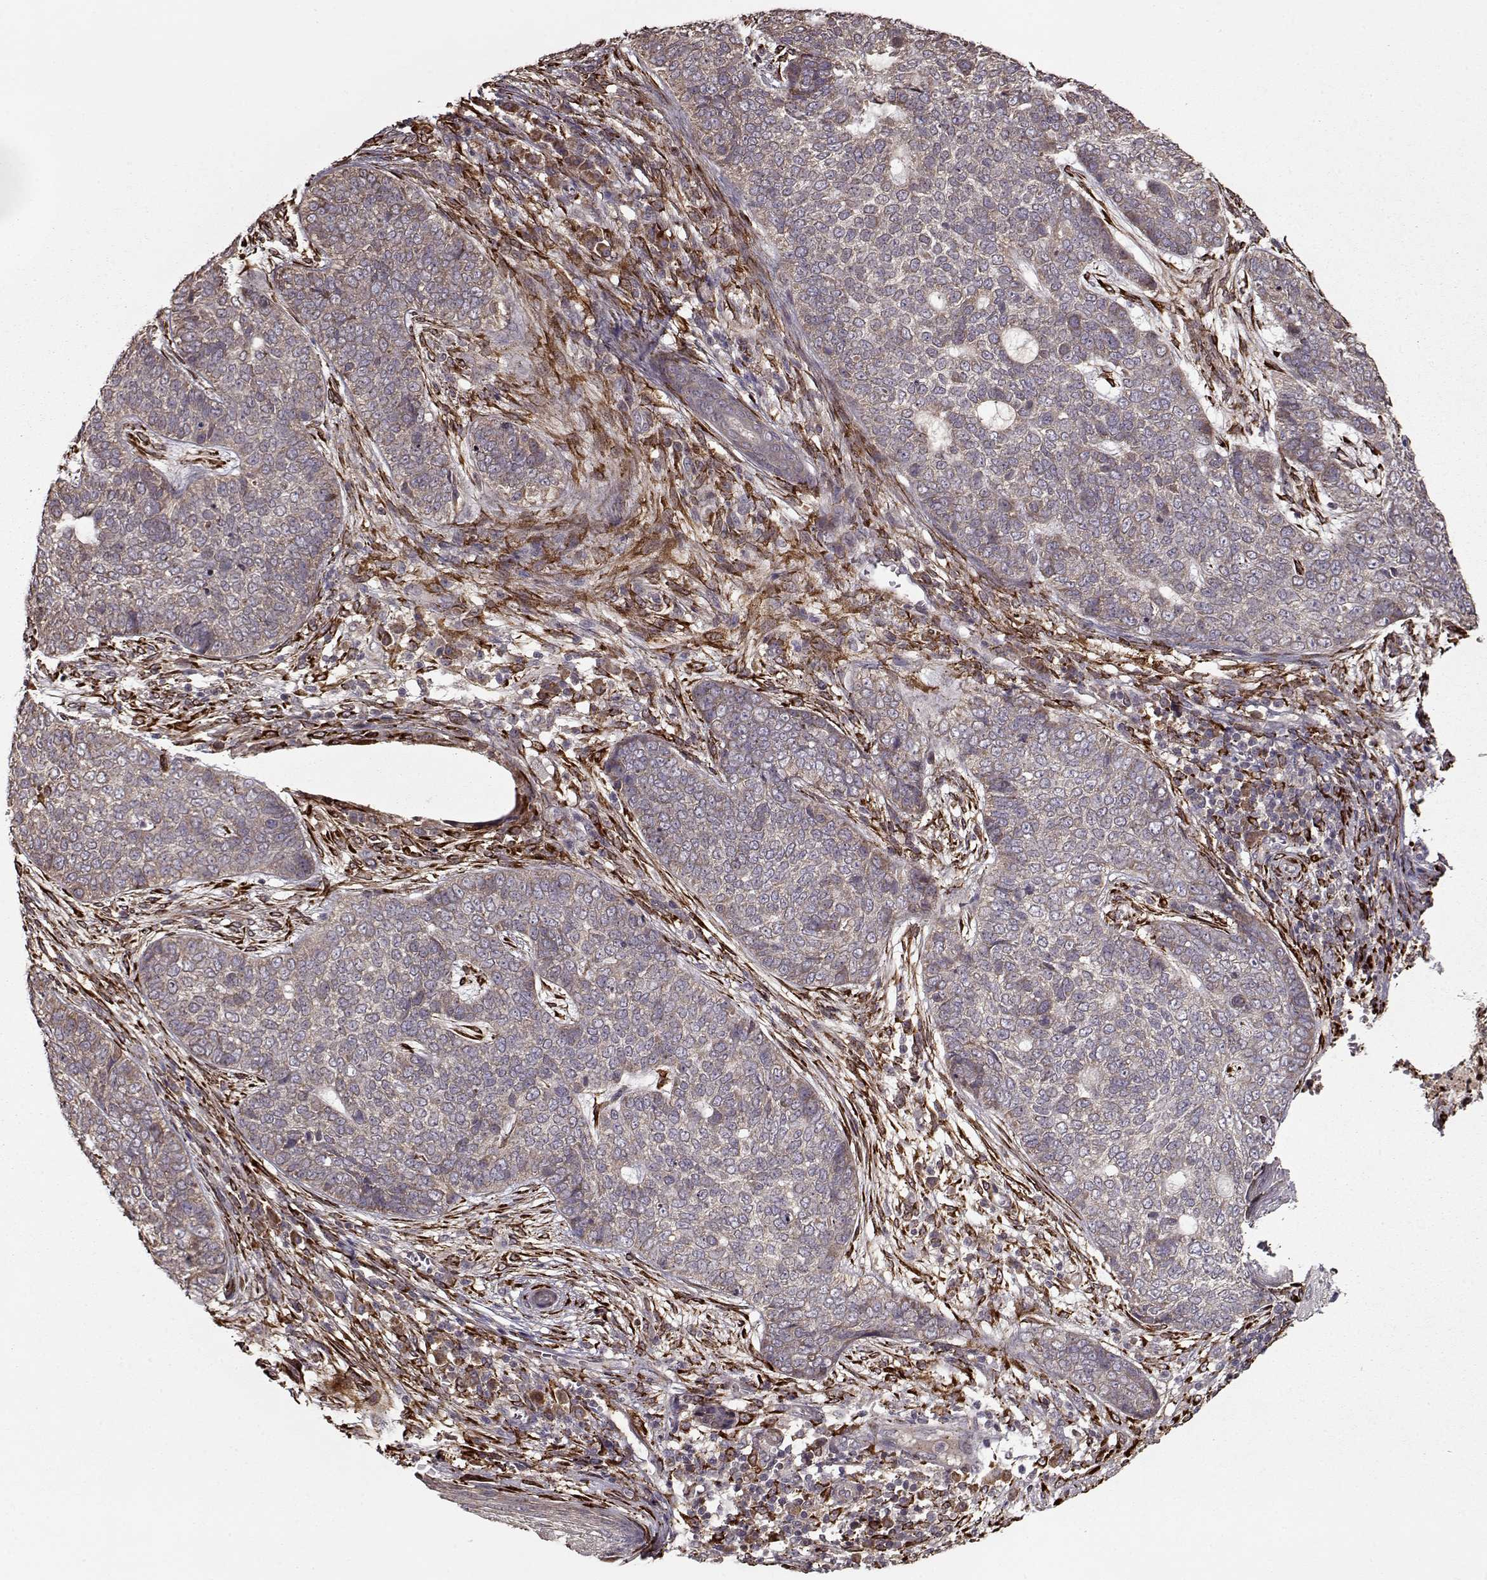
{"staining": {"intensity": "weak", "quantity": ">75%", "location": "cytoplasmic/membranous"}, "tissue": "skin cancer", "cell_type": "Tumor cells", "image_type": "cancer", "snomed": [{"axis": "morphology", "description": "Basal cell carcinoma"}, {"axis": "topography", "description": "Skin"}], "caption": "A high-resolution histopathology image shows immunohistochemistry staining of skin basal cell carcinoma, which displays weak cytoplasmic/membranous positivity in approximately >75% of tumor cells.", "gene": "IMMP1L", "patient": {"sex": "female", "age": 69}}